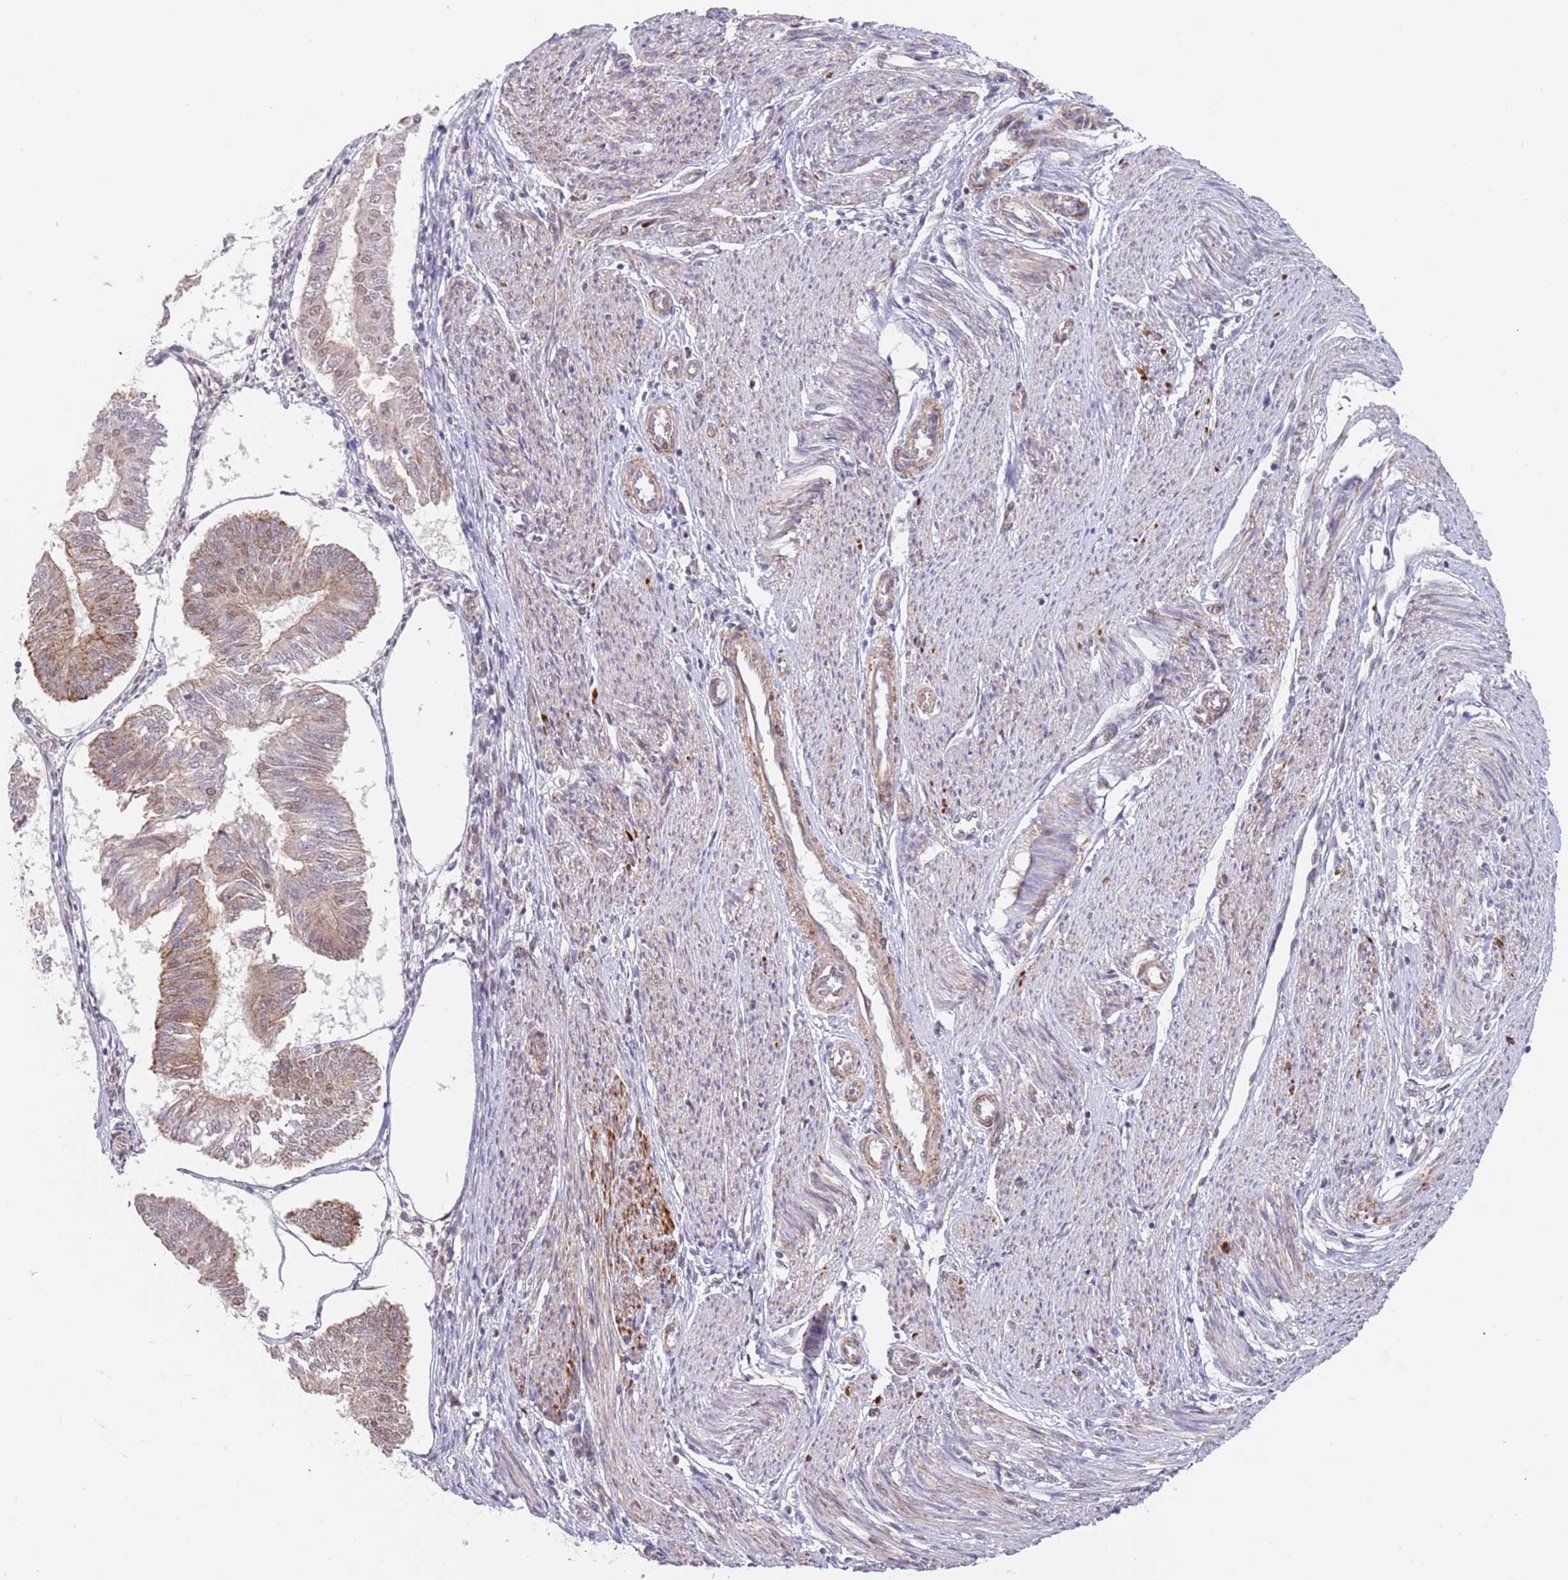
{"staining": {"intensity": "moderate", "quantity": "<25%", "location": "cytoplasmic/membranous,nuclear"}, "tissue": "endometrial cancer", "cell_type": "Tumor cells", "image_type": "cancer", "snomed": [{"axis": "morphology", "description": "Adenocarcinoma, NOS"}, {"axis": "topography", "description": "Endometrium"}], "caption": "Endometrial cancer (adenocarcinoma) was stained to show a protein in brown. There is low levels of moderate cytoplasmic/membranous and nuclear expression in about <25% of tumor cells. The staining is performed using DAB brown chromogen to label protein expression. The nuclei are counter-stained blue using hematoxylin.", "gene": "UQCC3", "patient": {"sex": "female", "age": 58}}